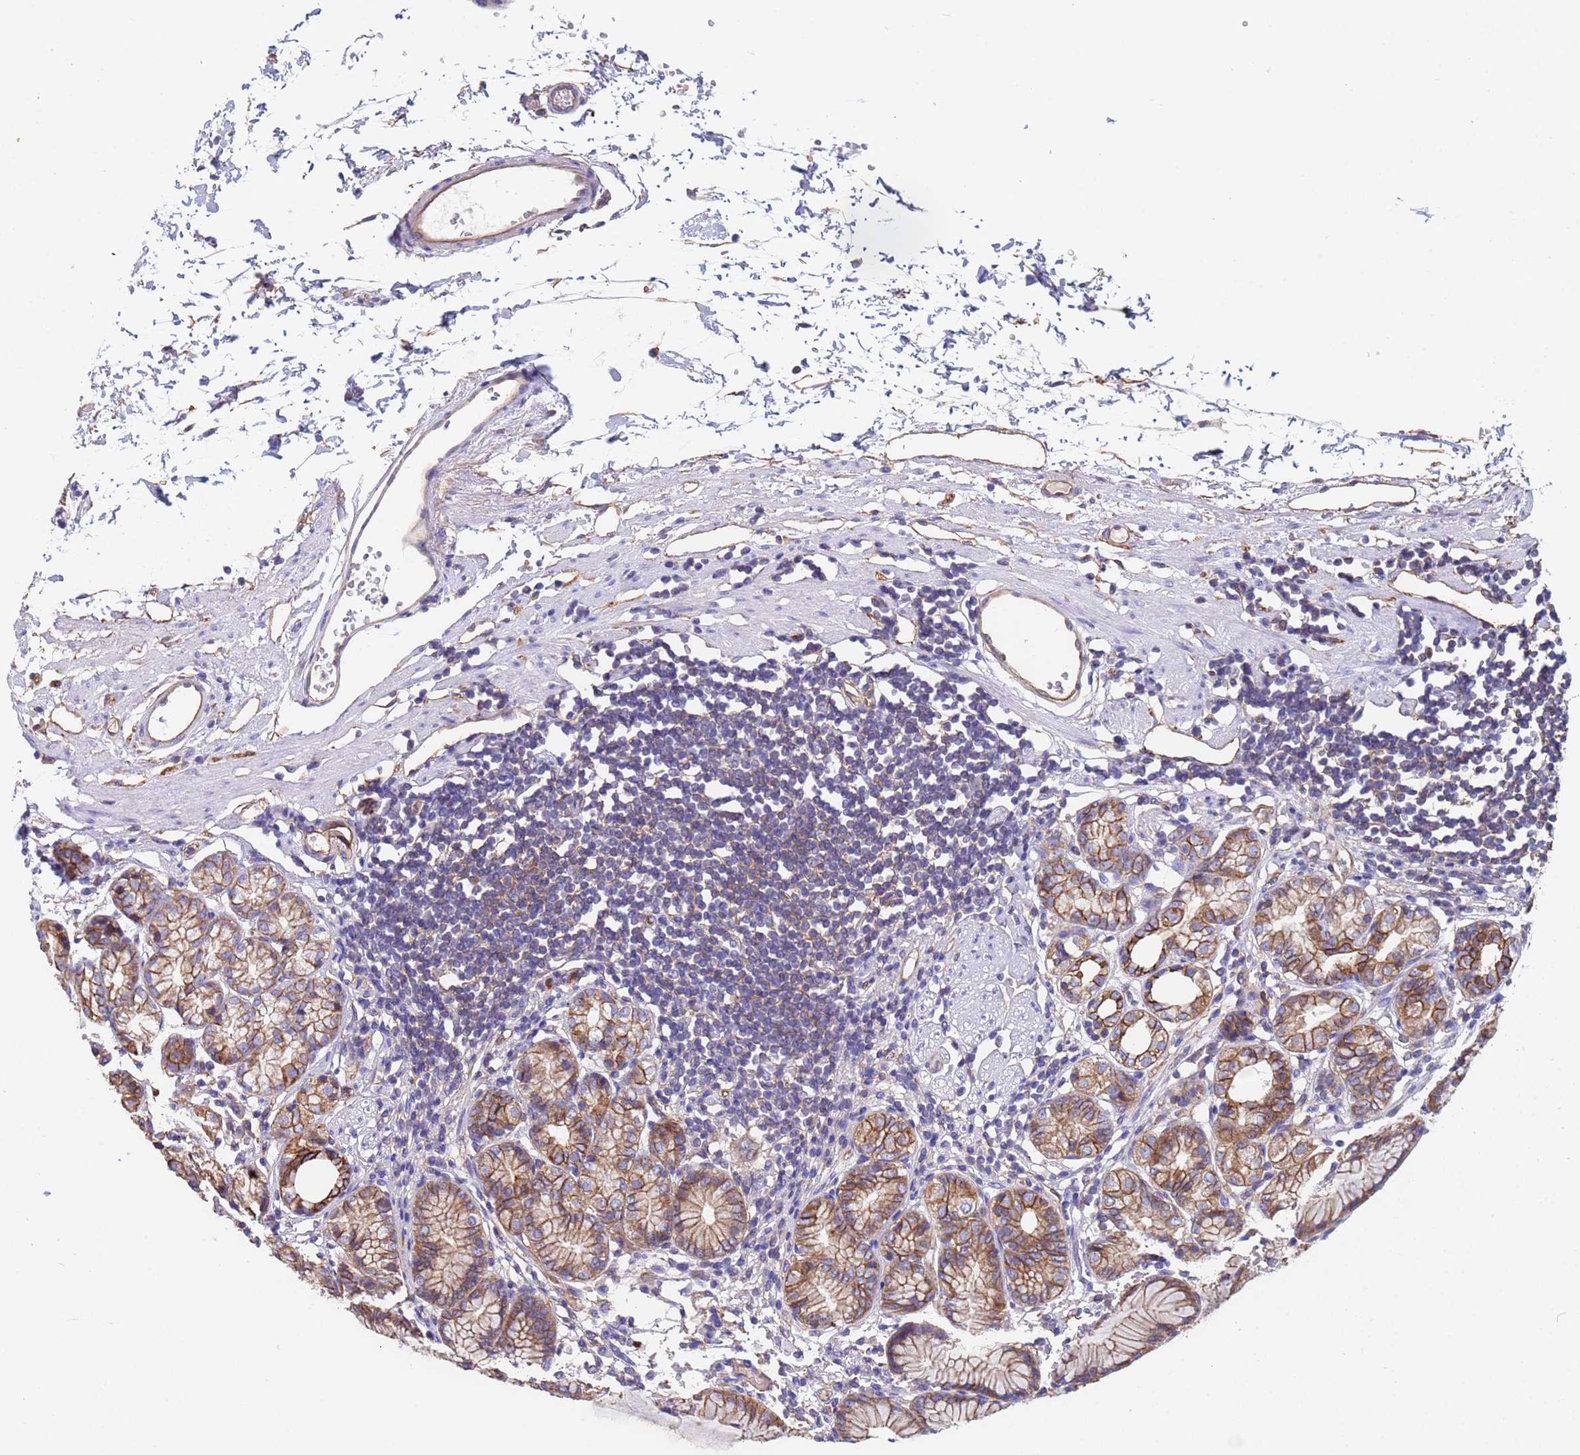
{"staining": {"intensity": "moderate", "quantity": "25%-75%", "location": "cytoplasmic/membranous"}, "tissue": "stomach", "cell_type": "Glandular cells", "image_type": "normal", "snomed": [{"axis": "morphology", "description": "Normal tissue, NOS"}, {"axis": "topography", "description": "Stomach"}], "caption": "Immunohistochemistry (IHC) of unremarkable stomach reveals medium levels of moderate cytoplasmic/membranous expression in approximately 25%-75% of glandular cells. (DAB IHC, brown staining for protein, blue staining for nuclei).", "gene": "ZNF248", "patient": {"sex": "female", "age": 57}}